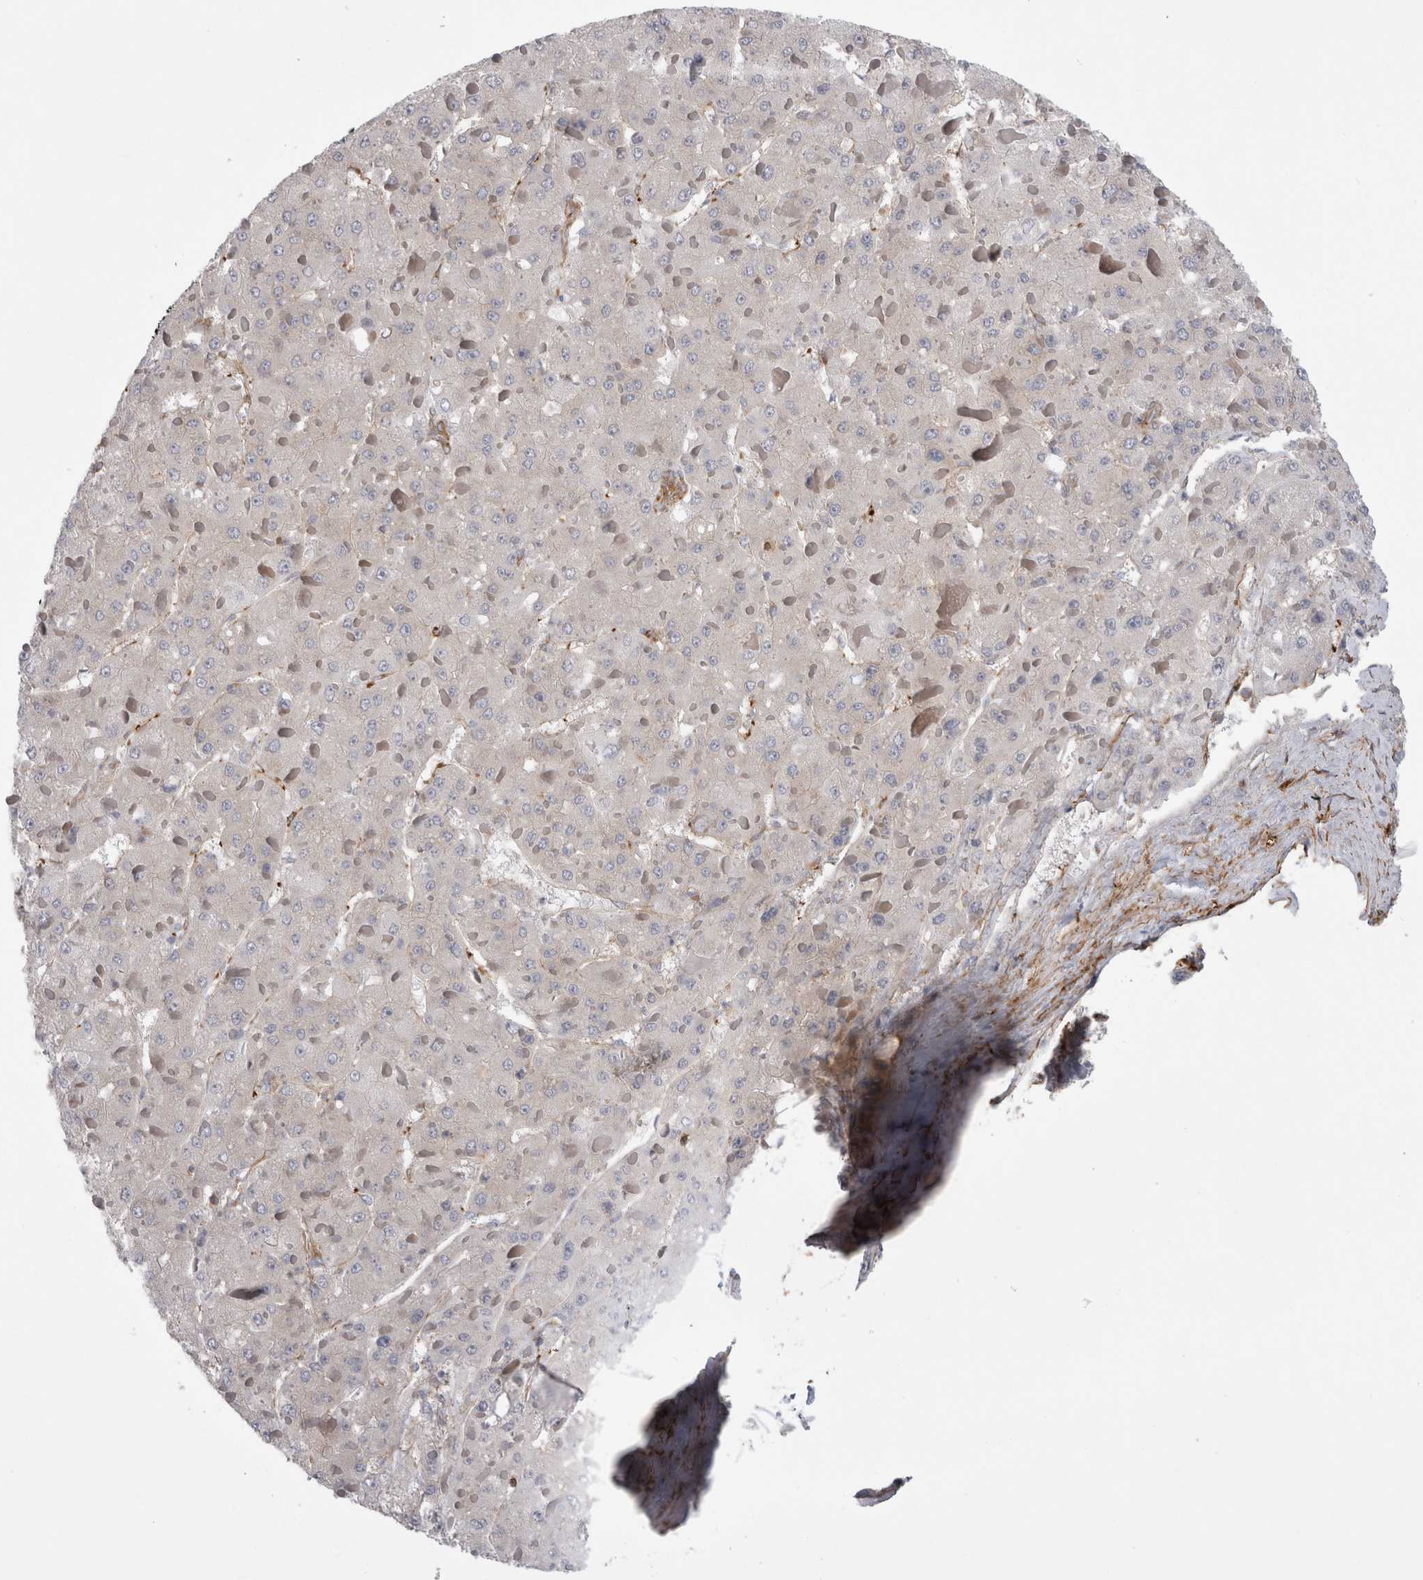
{"staining": {"intensity": "negative", "quantity": "none", "location": "none"}, "tissue": "liver cancer", "cell_type": "Tumor cells", "image_type": "cancer", "snomed": [{"axis": "morphology", "description": "Carcinoma, Hepatocellular, NOS"}, {"axis": "topography", "description": "Liver"}], "caption": "Immunohistochemical staining of liver cancer (hepatocellular carcinoma) reveals no significant positivity in tumor cells.", "gene": "EPRS1", "patient": {"sex": "female", "age": 73}}